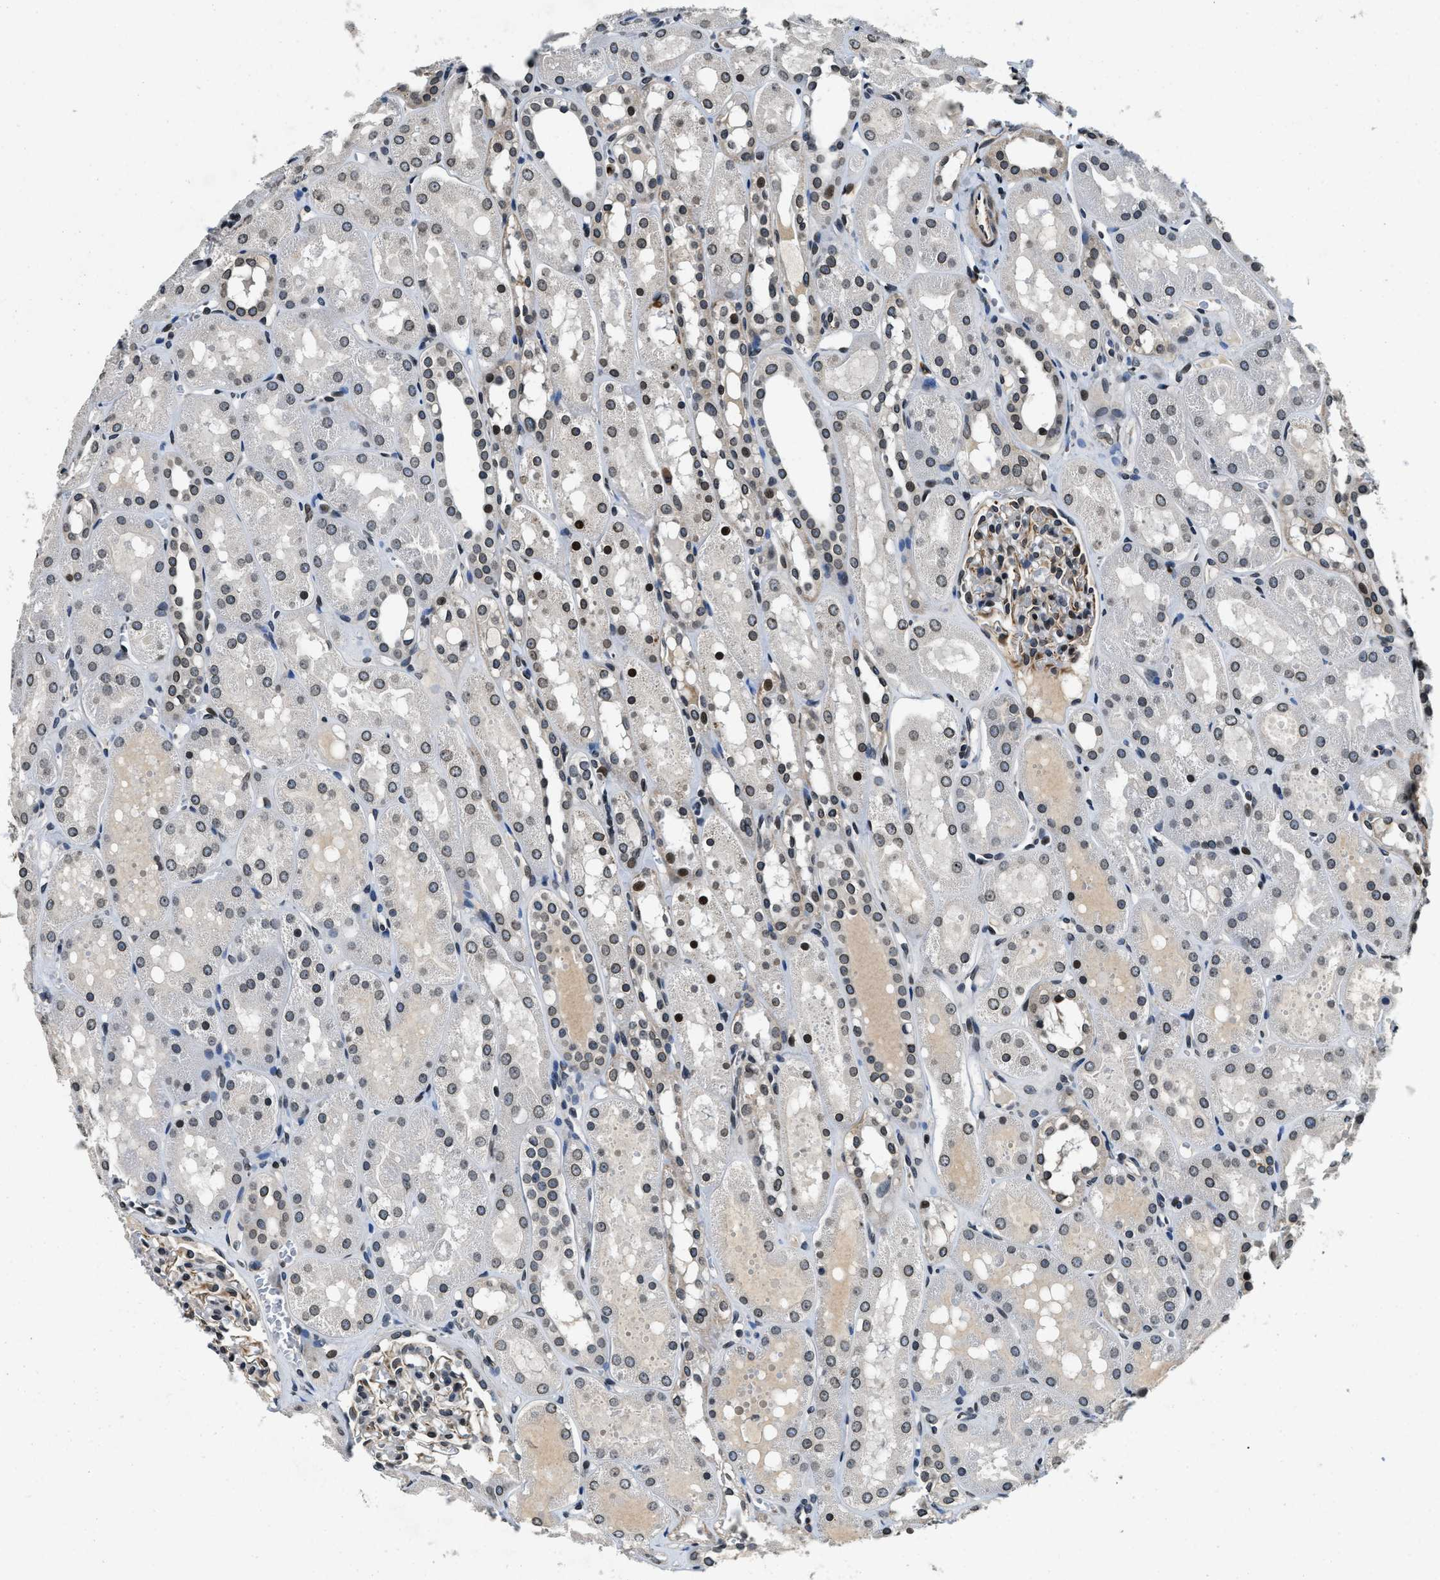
{"staining": {"intensity": "weak", "quantity": ">75%", "location": "nuclear"}, "tissue": "kidney", "cell_type": "Cells in glomeruli", "image_type": "normal", "snomed": [{"axis": "morphology", "description": "Normal tissue, NOS"}, {"axis": "topography", "description": "Kidney"}, {"axis": "topography", "description": "Urinary bladder"}], "caption": "DAB (3,3'-diaminobenzidine) immunohistochemical staining of normal kidney demonstrates weak nuclear protein expression in about >75% of cells in glomeruli. (DAB IHC, brown staining for protein, blue staining for nuclei).", "gene": "ZC3HC1", "patient": {"sex": "male", "age": 16}}